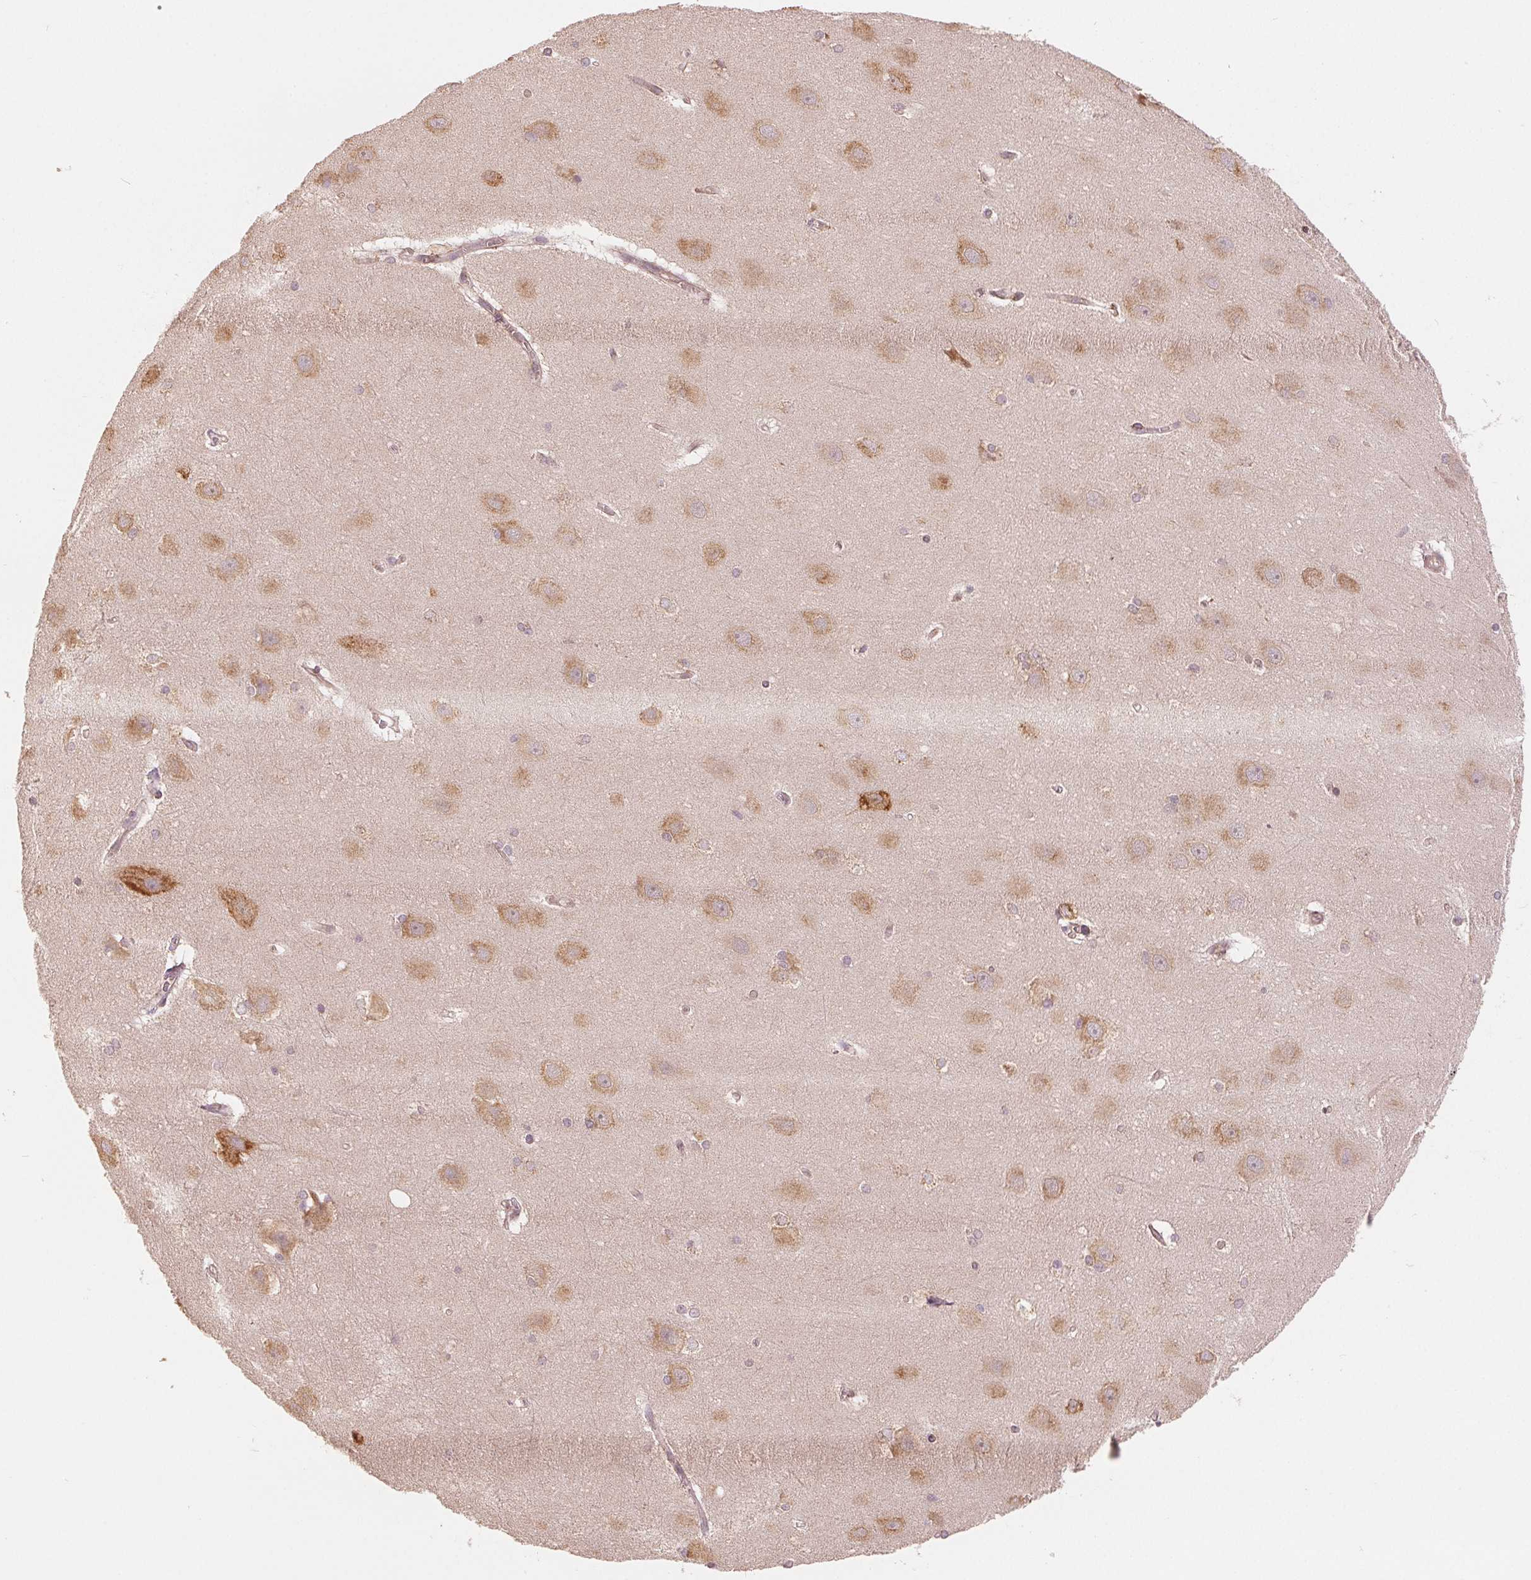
{"staining": {"intensity": "moderate", "quantity": "<25%", "location": "cytoplasmic/membranous"}, "tissue": "hippocampus", "cell_type": "Glial cells", "image_type": "normal", "snomed": [{"axis": "morphology", "description": "Normal tissue, NOS"}, {"axis": "topography", "description": "Cerebral cortex"}, {"axis": "topography", "description": "Hippocampus"}], "caption": "Immunohistochemistry photomicrograph of normal human hippocampus stained for a protein (brown), which displays low levels of moderate cytoplasmic/membranous staining in approximately <25% of glial cells.", "gene": "SLC20A1", "patient": {"sex": "female", "age": 19}}